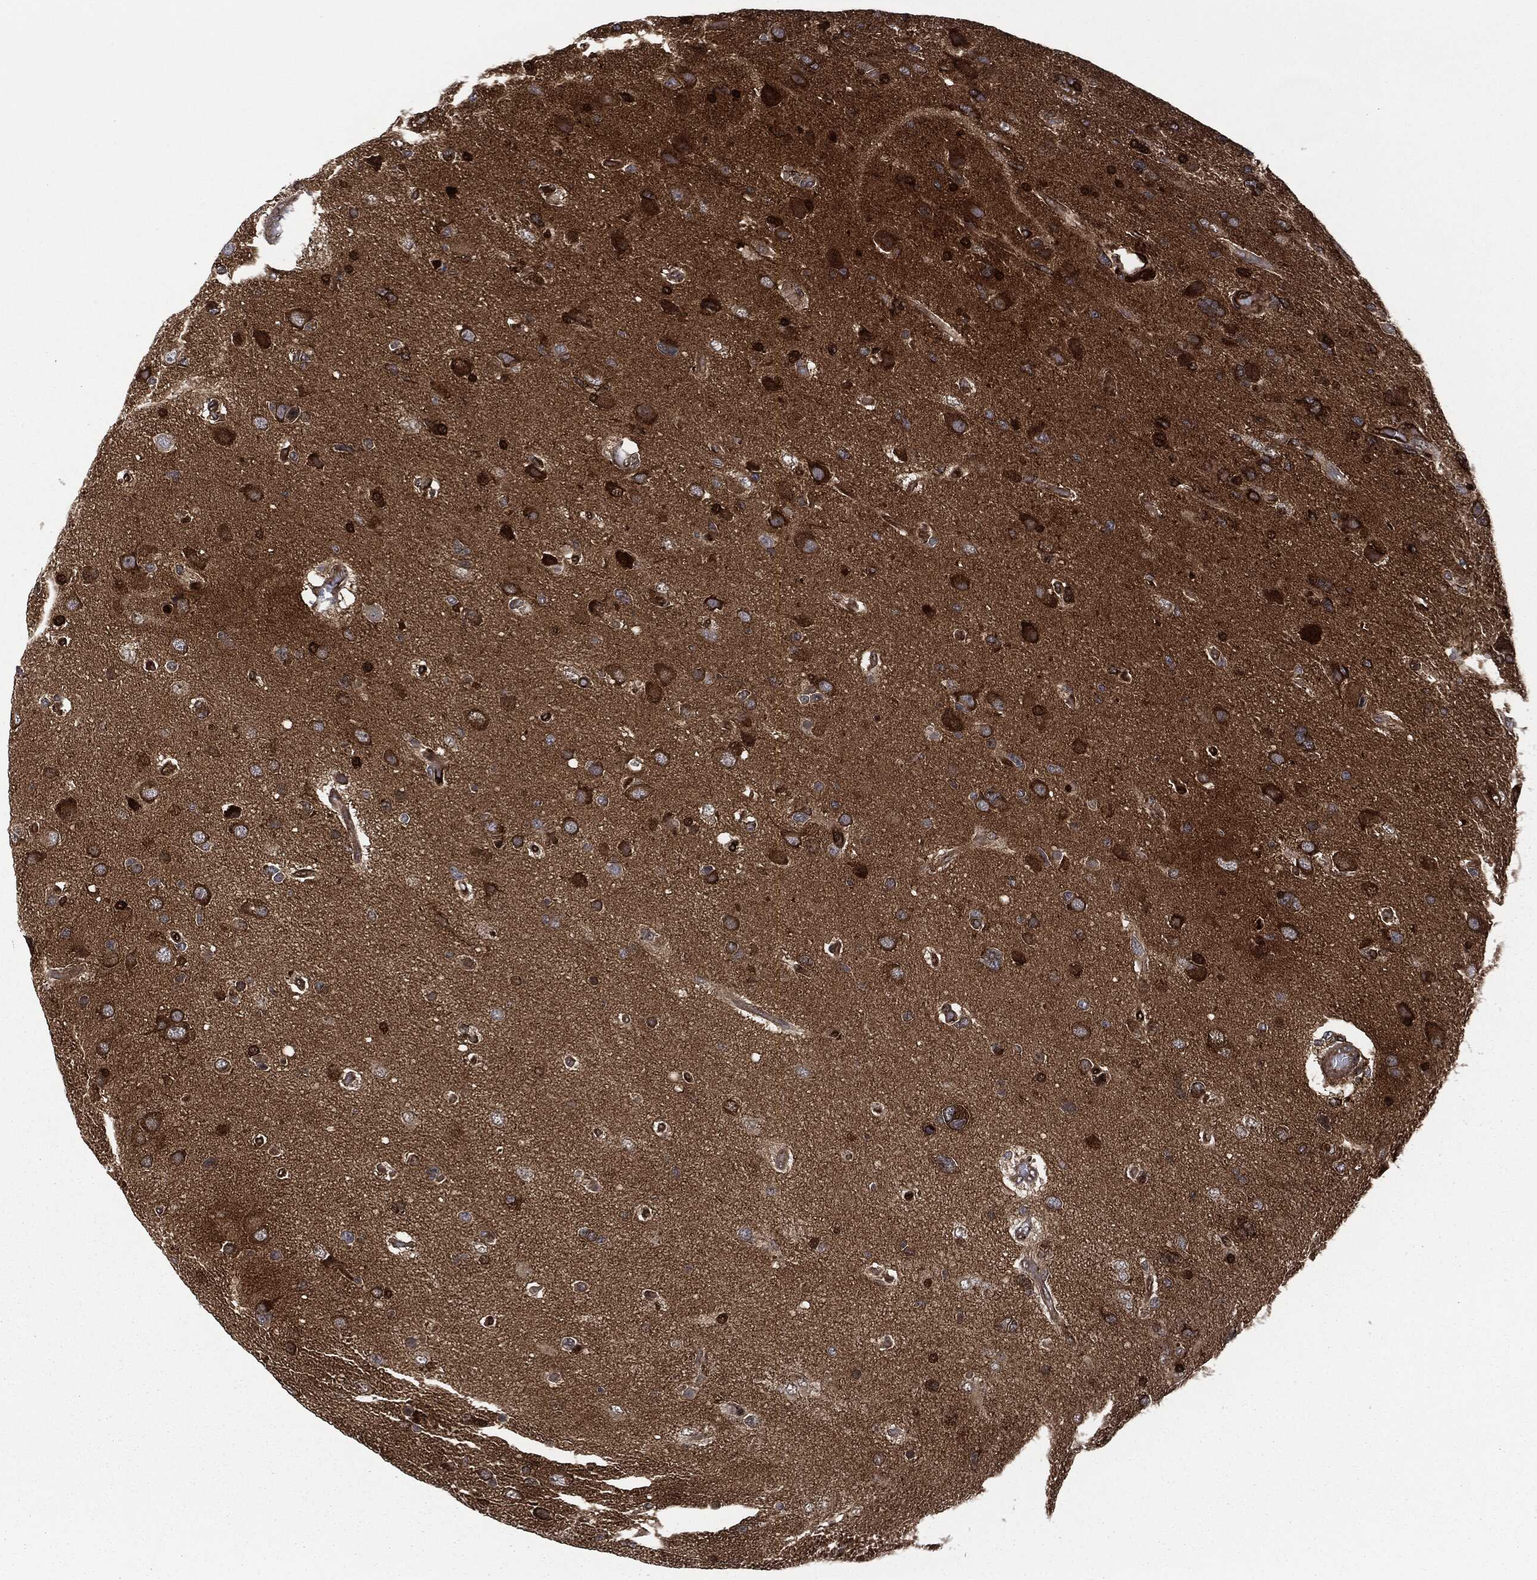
{"staining": {"intensity": "strong", "quantity": ">75%", "location": "cytoplasmic/membranous"}, "tissue": "glioma", "cell_type": "Tumor cells", "image_type": "cancer", "snomed": [{"axis": "morphology", "description": "Glioma, malignant, High grade"}, {"axis": "topography", "description": "Cerebral cortex"}], "caption": "Immunohistochemistry (IHC) histopathology image of human glioma stained for a protein (brown), which exhibits high levels of strong cytoplasmic/membranous staining in about >75% of tumor cells.", "gene": "HRAS", "patient": {"sex": "male", "age": 70}}